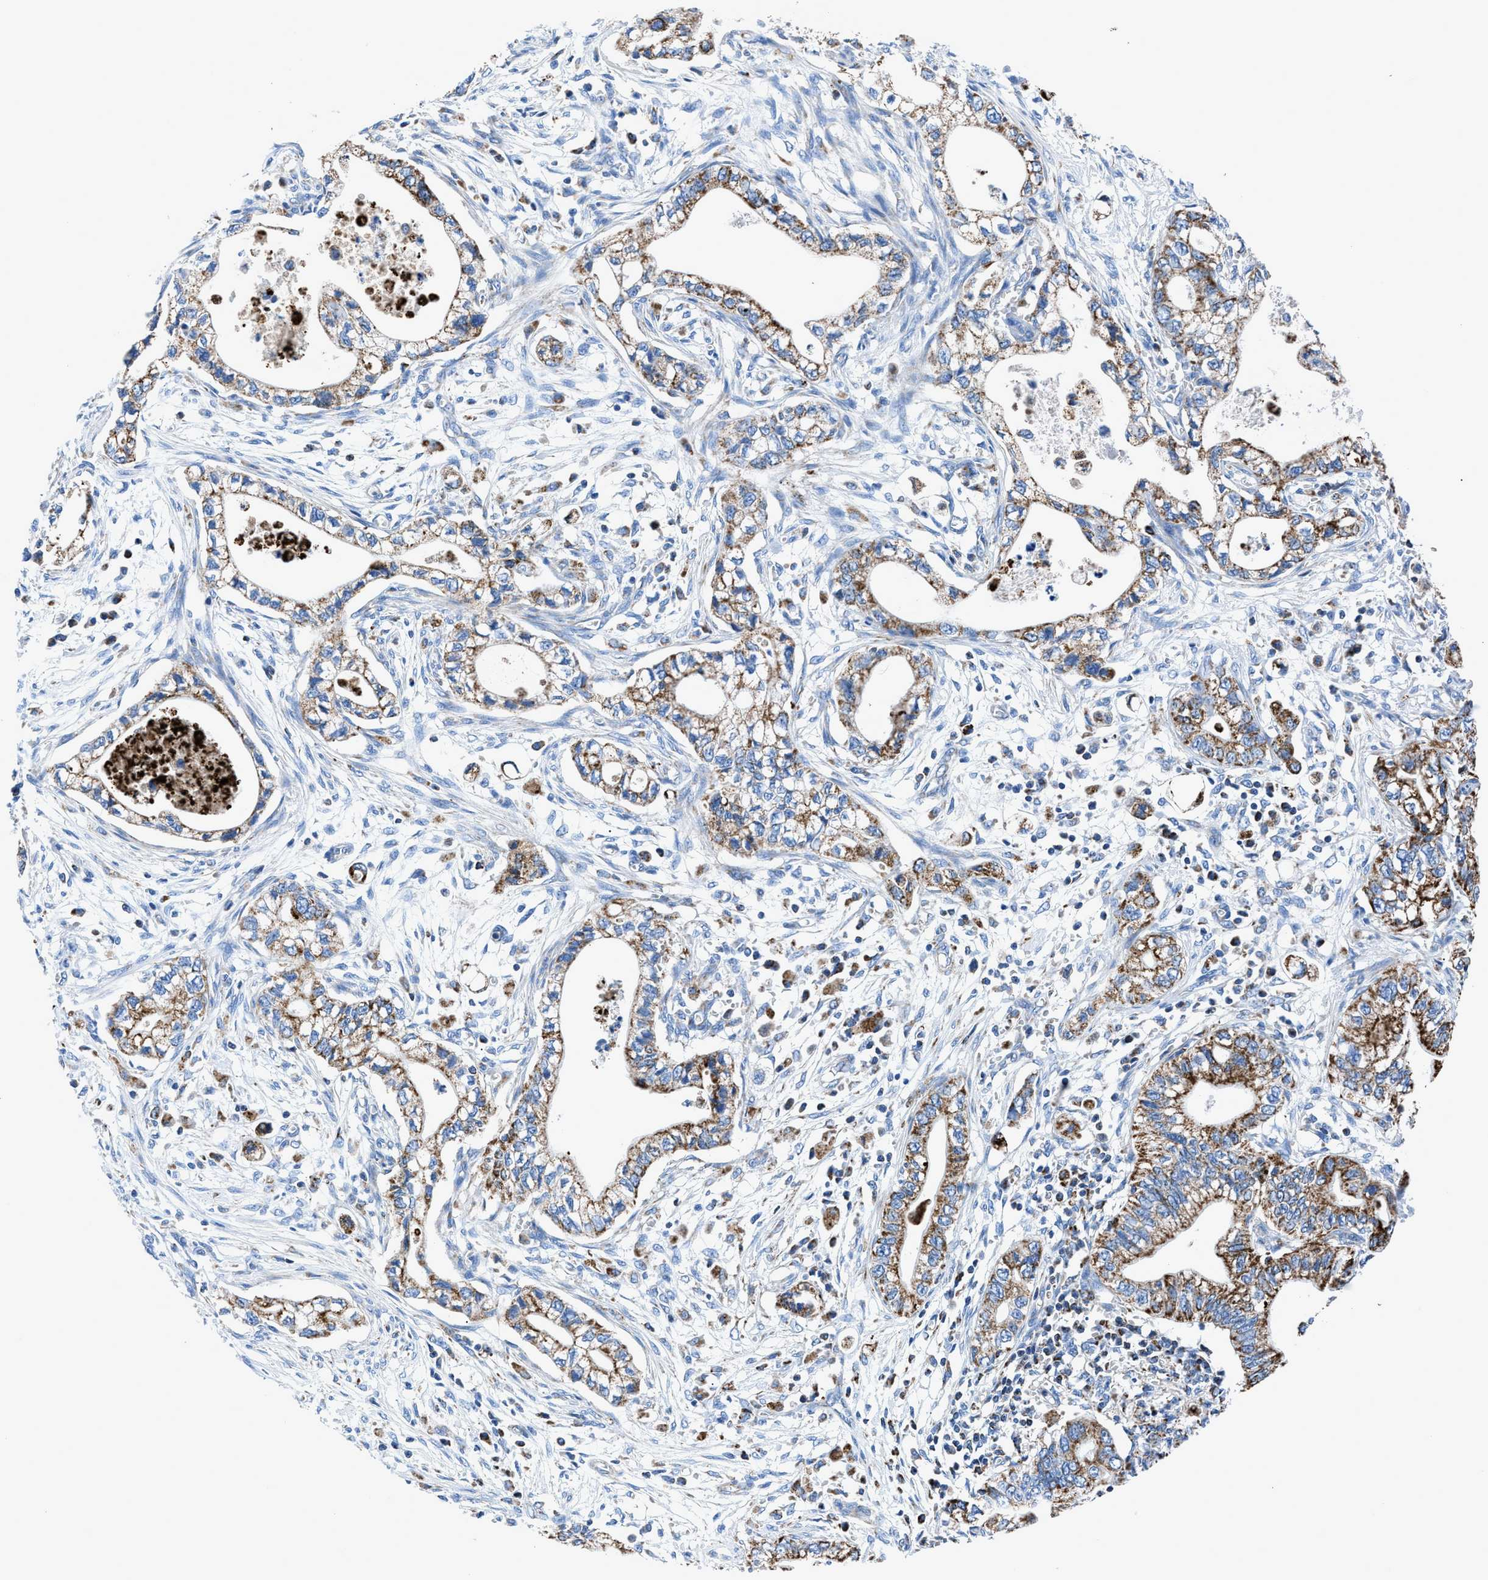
{"staining": {"intensity": "strong", "quantity": ">75%", "location": "cytoplasmic/membranous"}, "tissue": "pancreatic cancer", "cell_type": "Tumor cells", "image_type": "cancer", "snomed": [{"axis": "morphology", "description": "Adenocarcinoma, NOS"}, {"axis": "topography", "description": "Pancreas"}], "caption": "Immunohistochemical staining of pancreatic adenocarcinoma reveals strong cytoplasmic/membranous protein positivity in approximately >75% of tumor cells.", "gene": "ZDHHC3", "patient": {"sex": "male", "age": 56}}